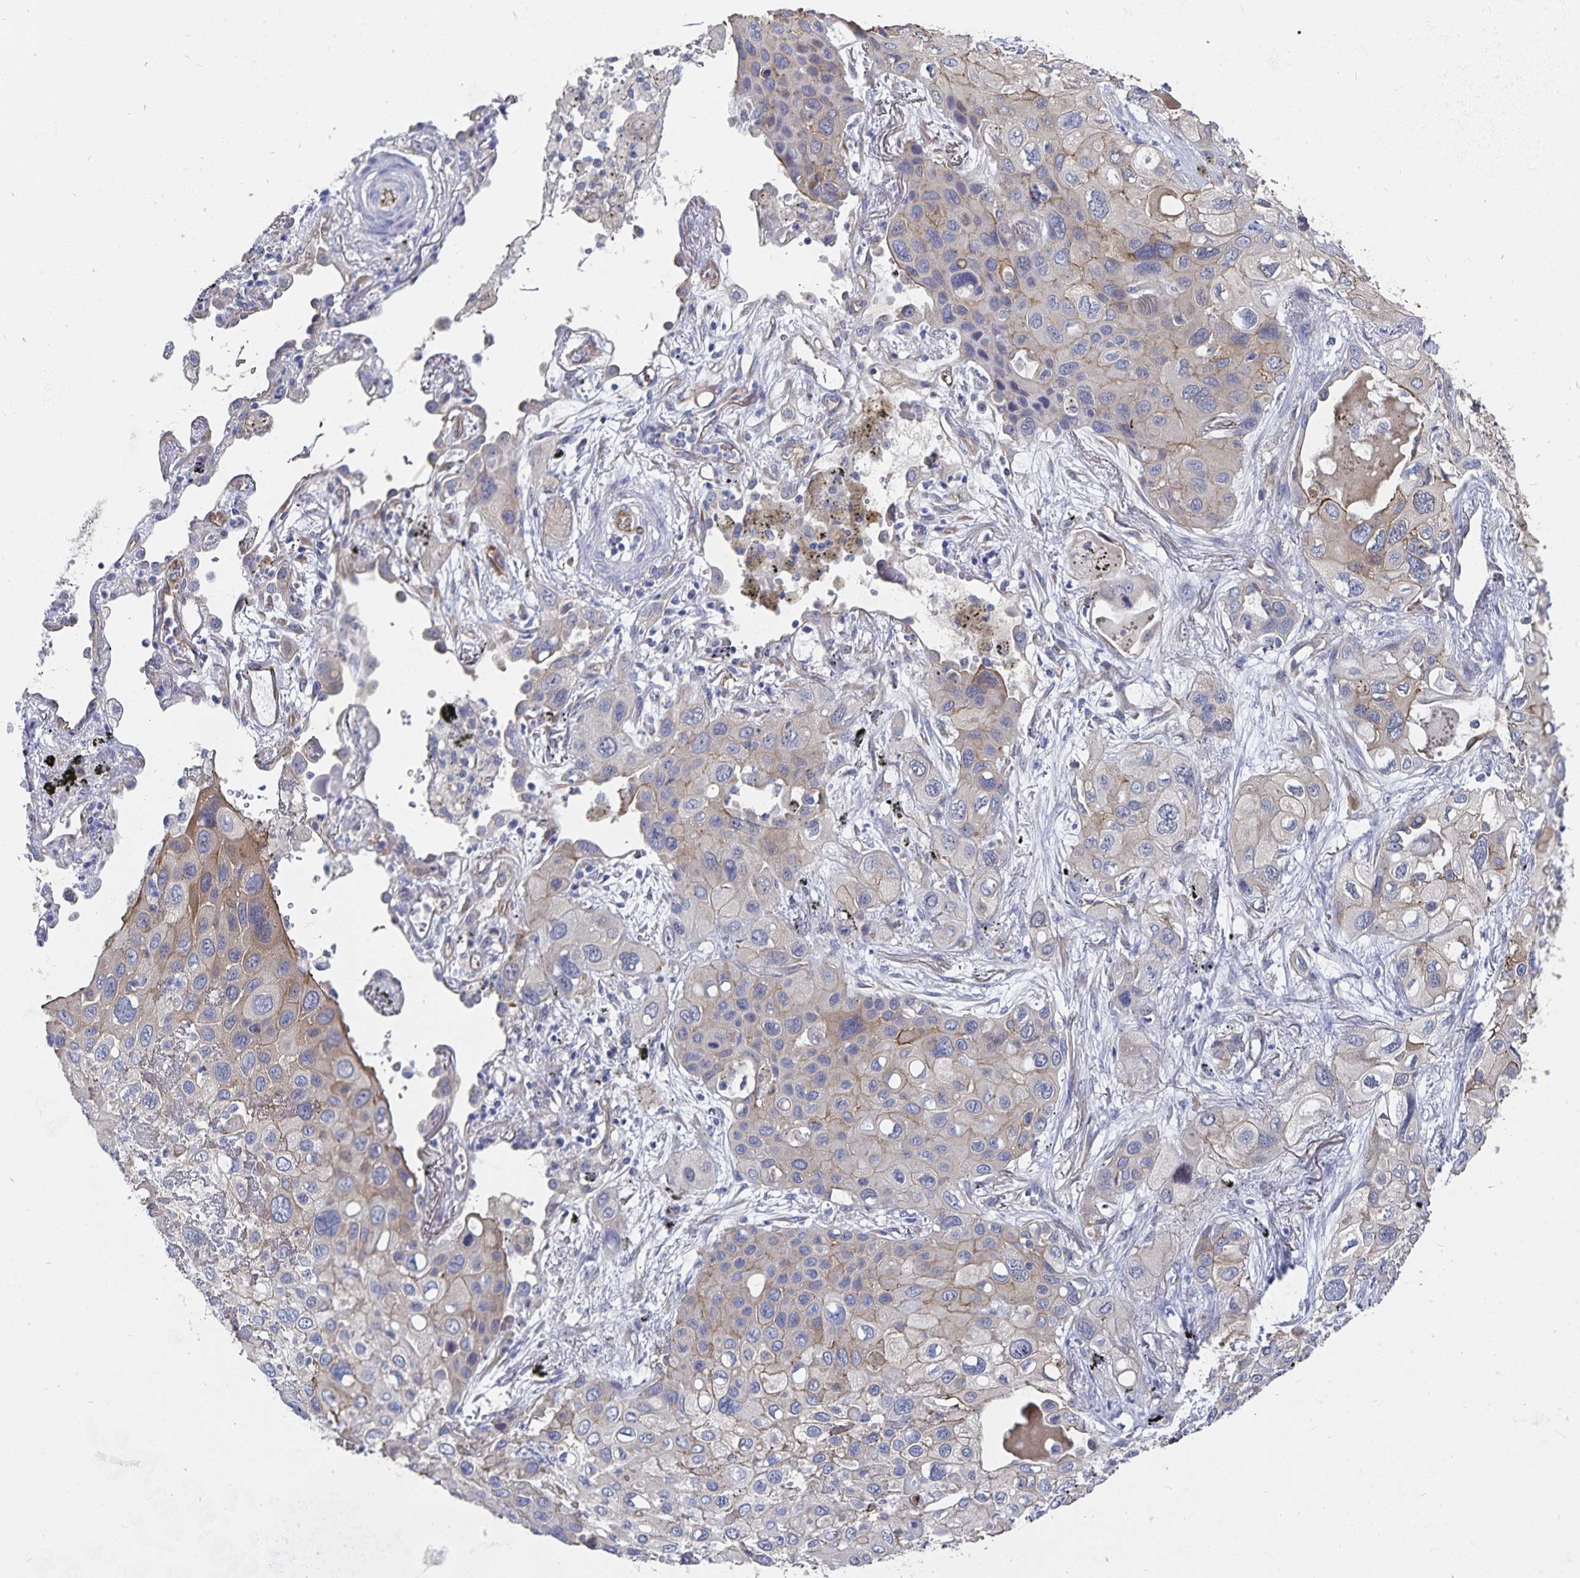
{"staining": {"intensity": "weak", "quantity": "<25%", "location": "cytoplasmic/membranous"}, "tissue": "lung cancer", "cell_type": "Tumor cells", "image_type": "cancer", "snomed": [{"axis": "morphology", "description": "Squamous cell carcinoma, NOS"}, {"axis": "morphology", "description": "Squamous cell carcinoma, metastatic, NOS"}, {"axis": "topography", "description": "Lung"}], "caption": "This is an immunohistochemistry image of human lung cancer (squamous cell carcinoma). There is no expression in tumor cells.", "gene": "SSTR1", "patient": {"sex": "male", "age": 59}}